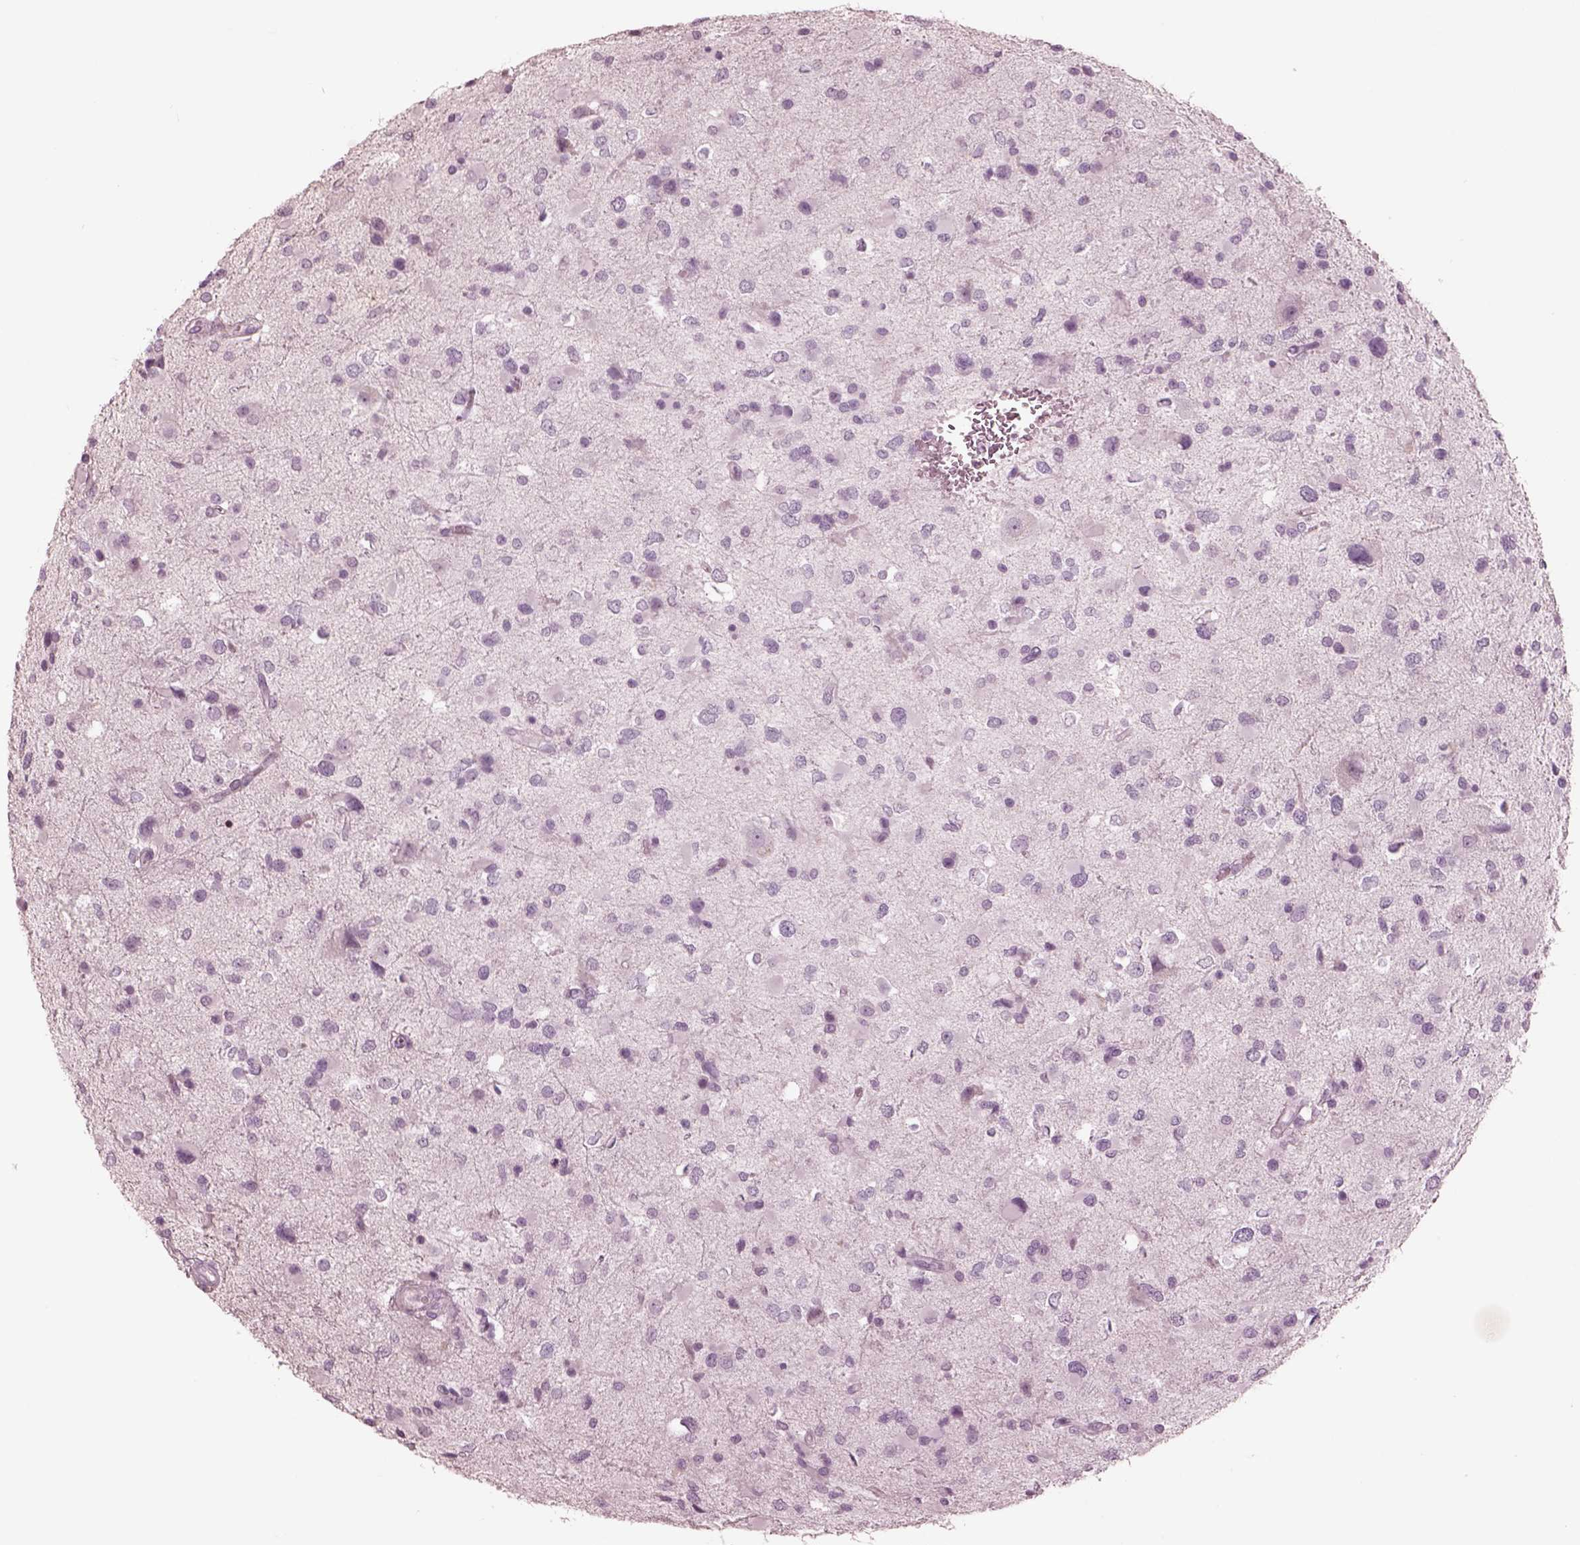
{"staining": {"intensity": "negative", "quantity": "none", "location": "none"}, "tissue": "glioma", "cell_type": "Tumor cells", "image_type": "cancer", "snomed": [{"axis": "morphology", "description": "Glioma, malignant, Low grade"}, {"axis": "topography", "description": "Brain"}], "caption": "This is a photomicrograph of immunohistochemistry (IHC) staining of malignant glioma (low-grade), which shows no staining in tumor cells. (DAB (3,3'-diaminobenzidine) IHC, high magnification).", "gene": "PDCD1", "patient": {"sex": "female", "age": 32}}